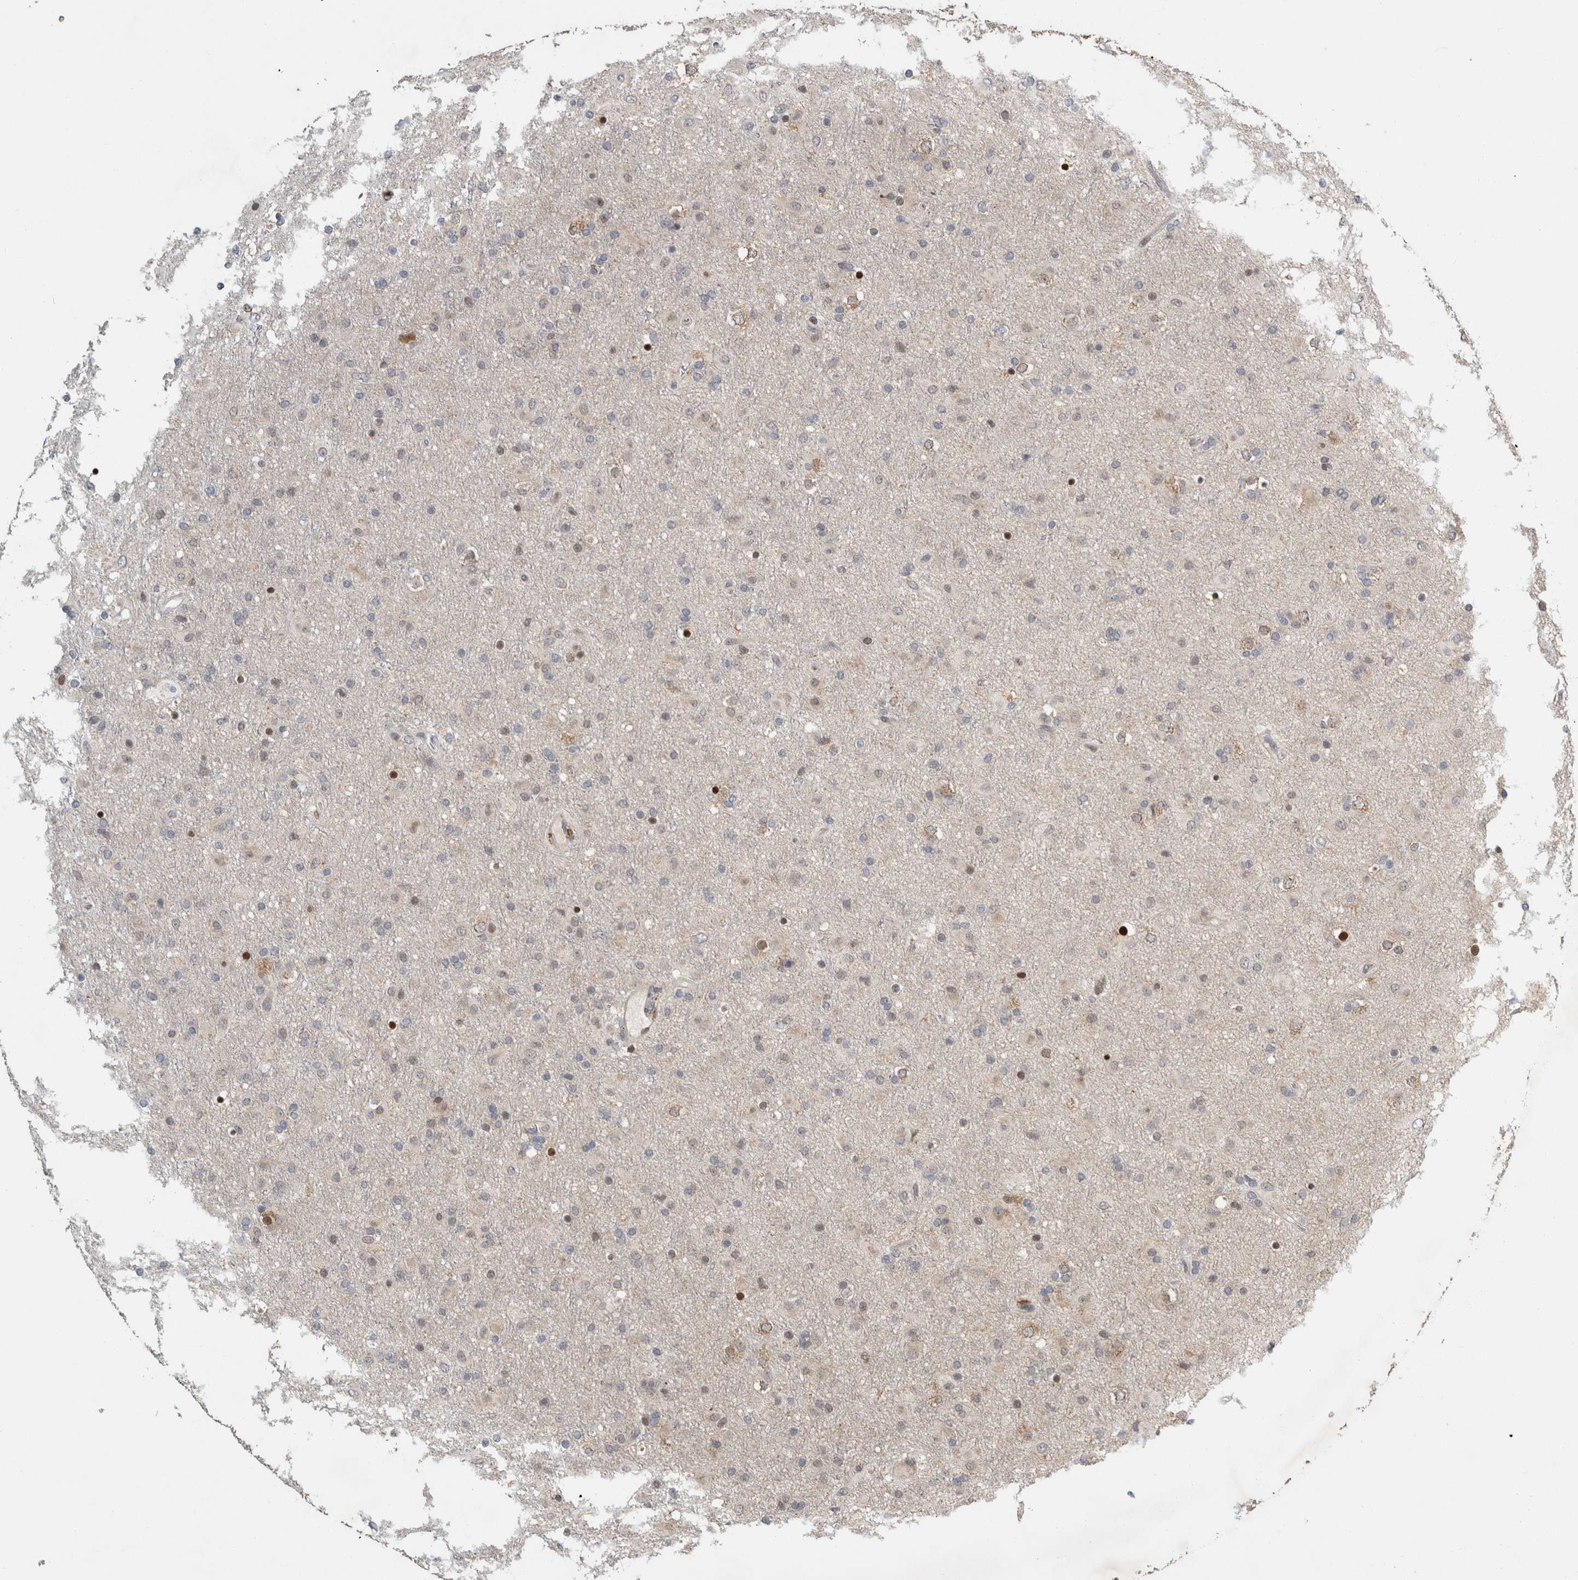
{"staining": {"intensity": "moderate", "quantity": "<25%", "location": "cytoplasmic/membranous"}, "tissue": "glioma", "cell_type": "Tumor cells", "image_type": "cancer", "snomed": [{"axis": "morphology", "description": "Glioma, malignant, Low grade"}, {"axis": "topography", "description": "Brain"}], "caption": "Protein staining of malignant glioma (low-grade) tissue shows moderate cytoplasmic/membranous positivity in approximately <25% of tumor cells.", "gene": "C8orf58", "patient": {"sex": "male", "age": 65}}